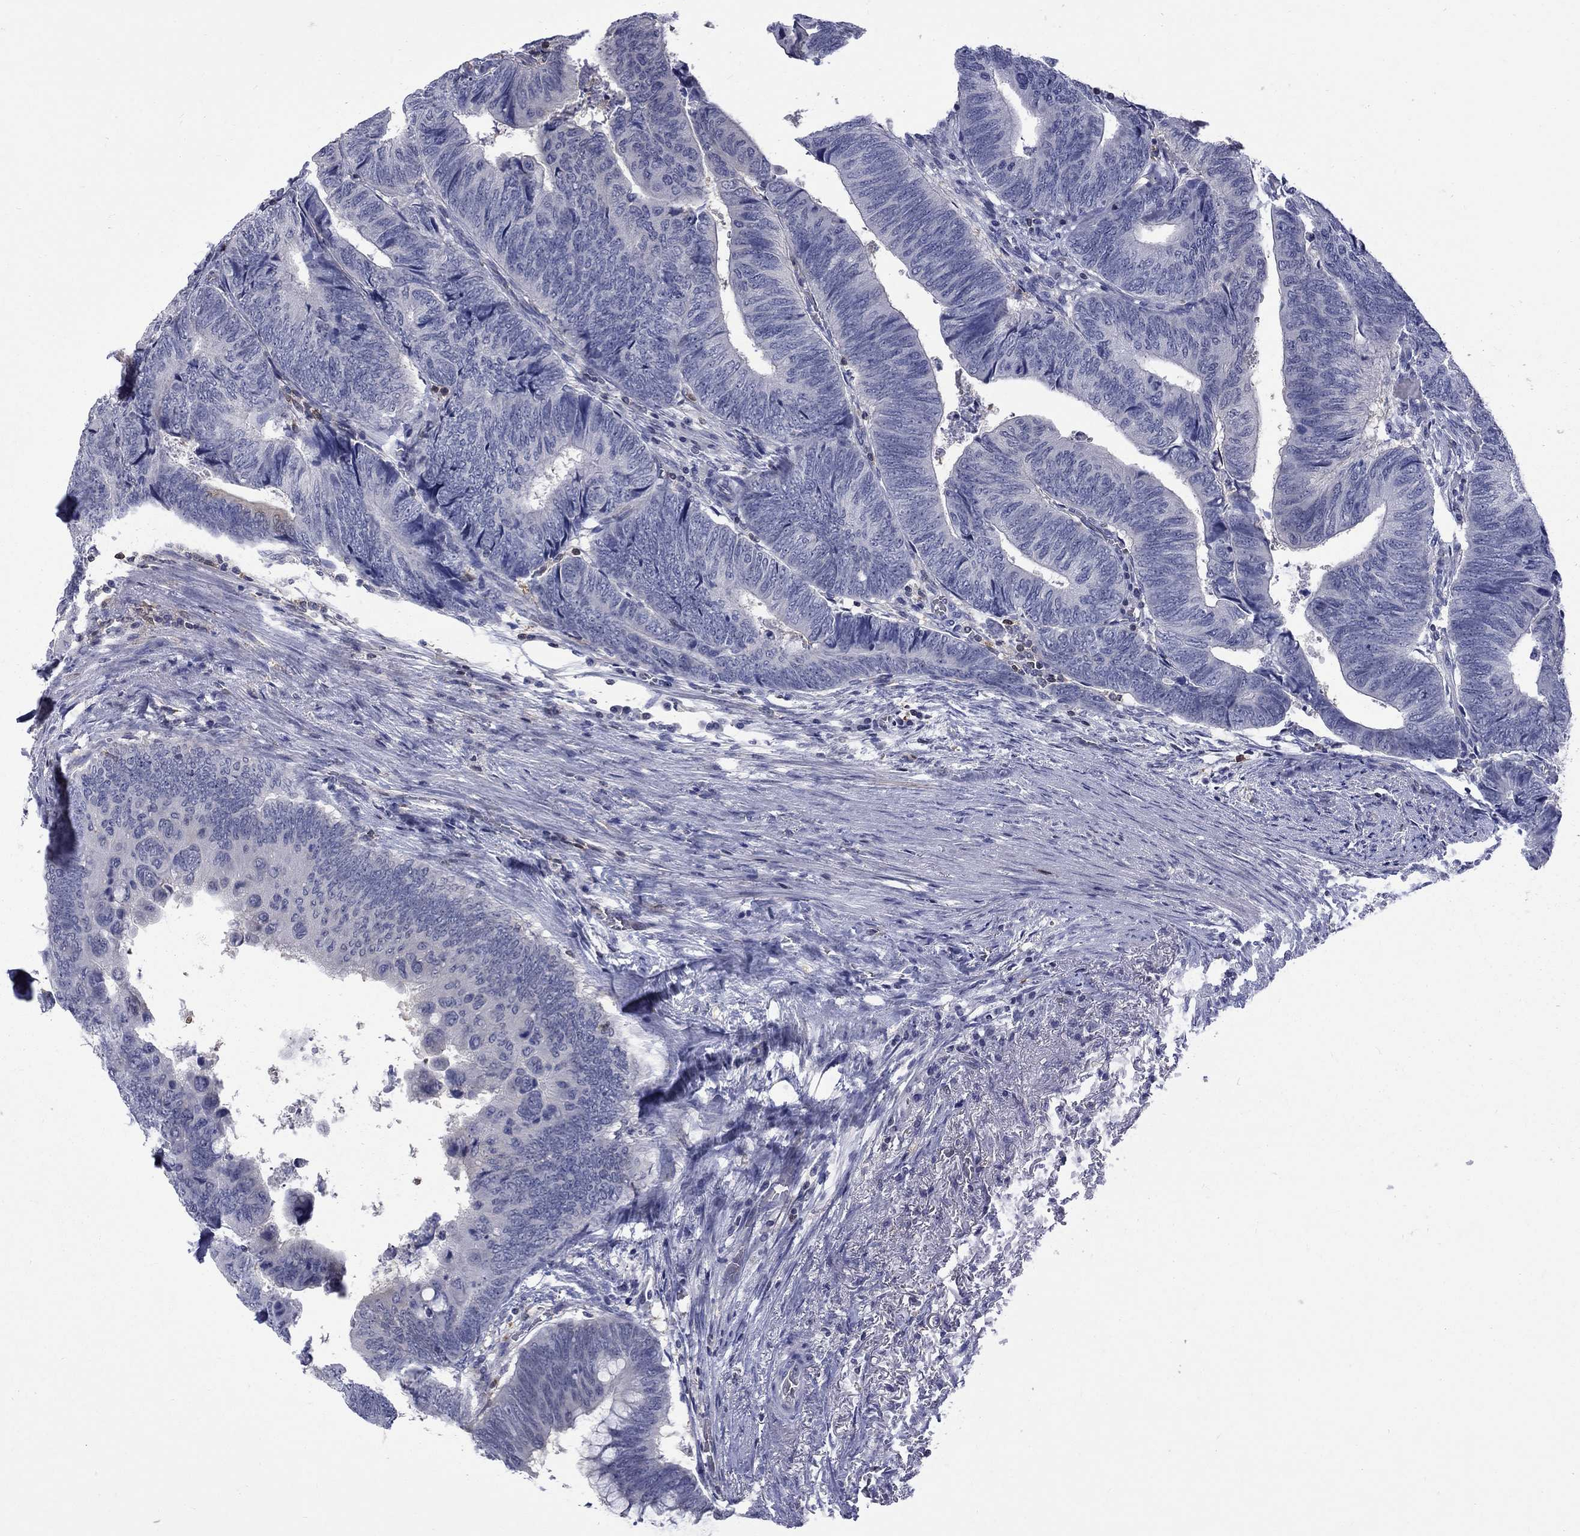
{"staining": {"intensity": "negative", "quantity": "none", "location": "none"}, "tissue": "colorectal cancer", "cell_type": "Tumor cells", "image_type": "cancer", "snomed": [{"axis": "morphology", "description": "Normal tissue, NOS"}, {"axis": "morphology", "description": "Adenocarcinoma, NOS"}, {"axis": "topography", "description": "Rectum"}, {"axis": "topography", "description": "Peripheral nerve tissue"}], "caption": "This is an immunohistochemistry image of adenocarcinoma (colorectal). There is no expression in tumor cells.", "gene": "HKDC1", "patient": {"sex": "male", "age": 92}}